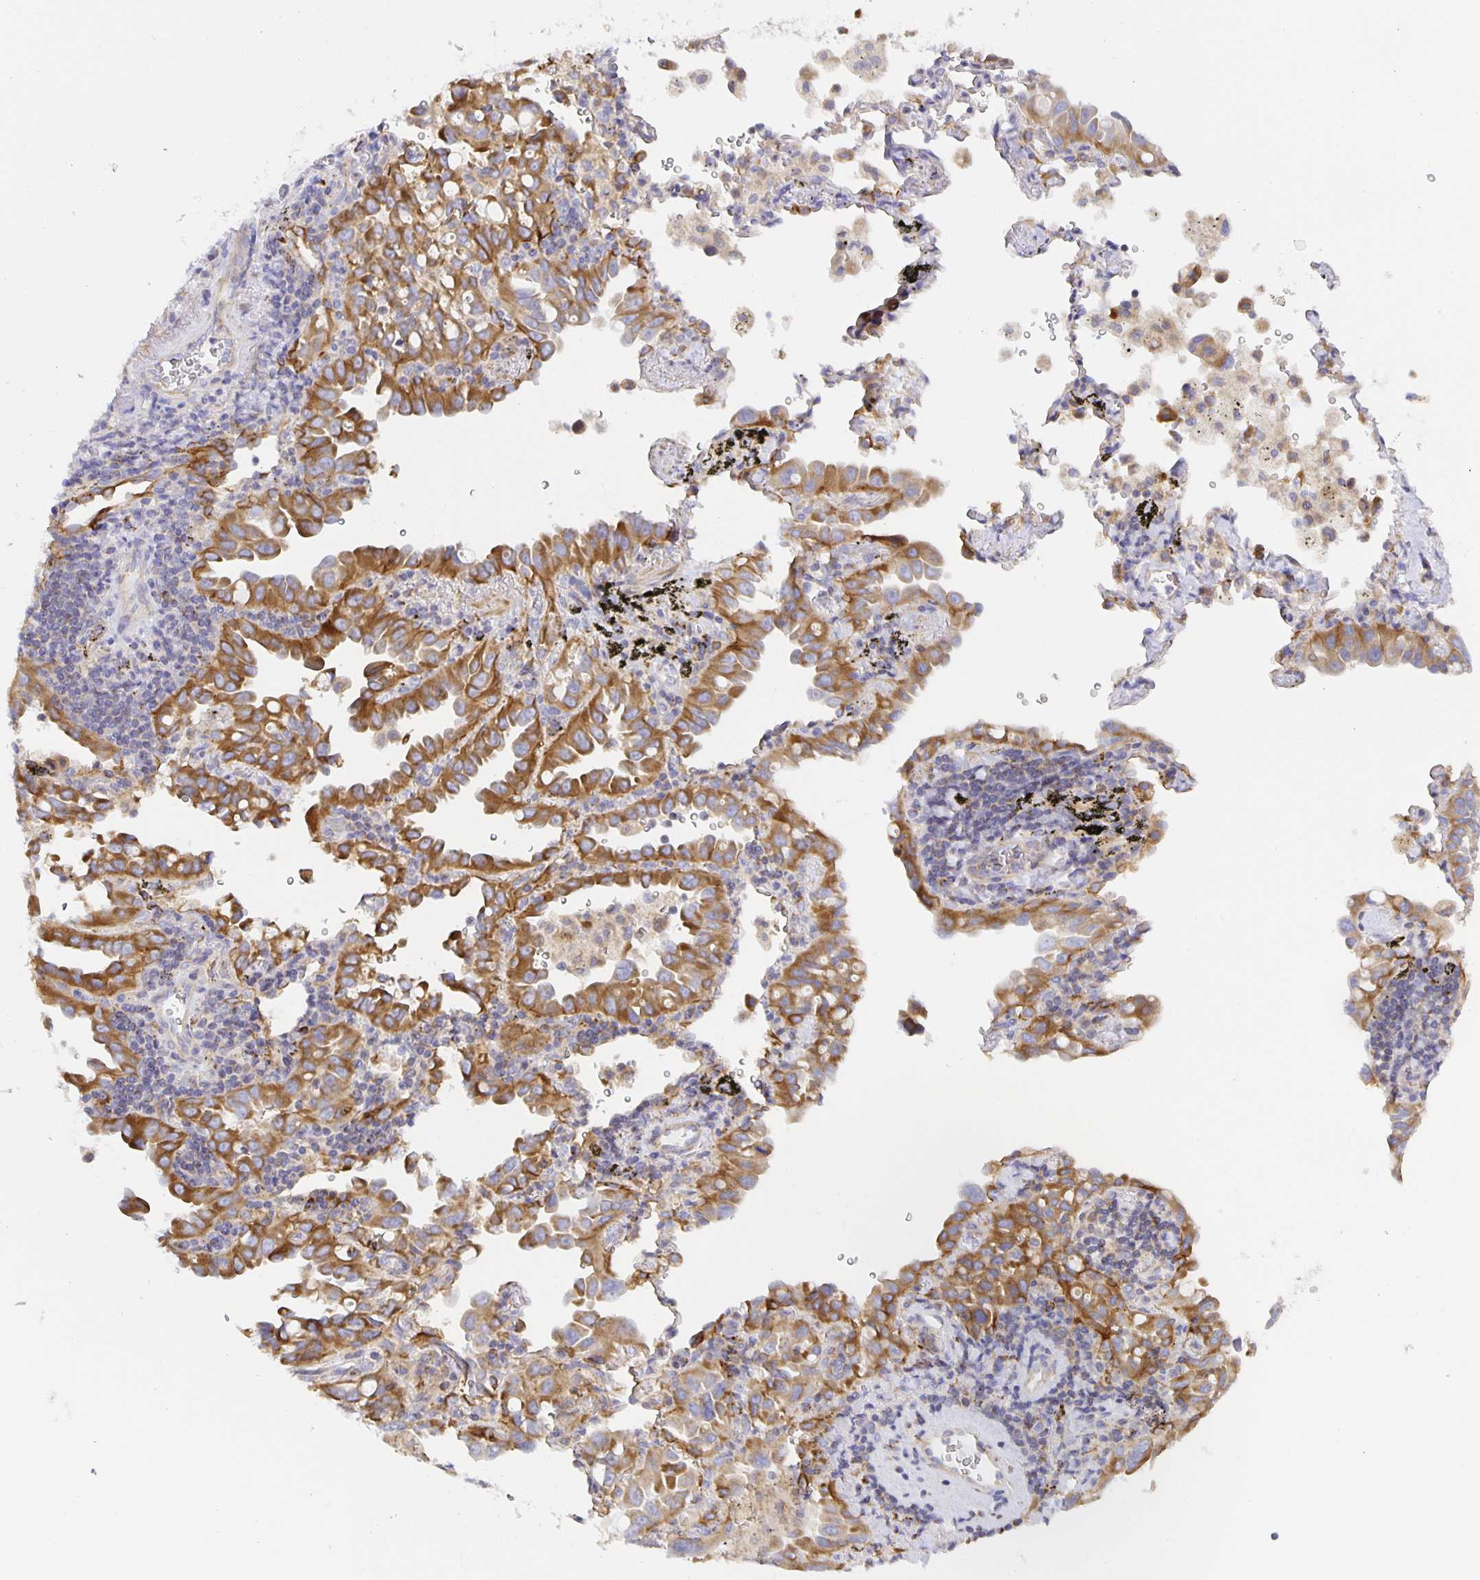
{"staining": {"intensity": "moderate", "quantity": ">75%", "location": "cytoplasmic/membranous"}, "tissue": "lung cancer", "cell_type": "Tumor cells", "image_type": "cancer", "snomed": [{"axis": "morphology", "description": "Adenocarcinoma, NOS"}, {"axis": "topography", "description": "Lung"}], "caption": "A micrograph of adenocarcinoma (lung) stained for a protein exhibits moderate cytoplasmic/membranous brown staining in tumor cells.", "gene": "FLRT3", "patient": {"sex": "male", "age": 68}}